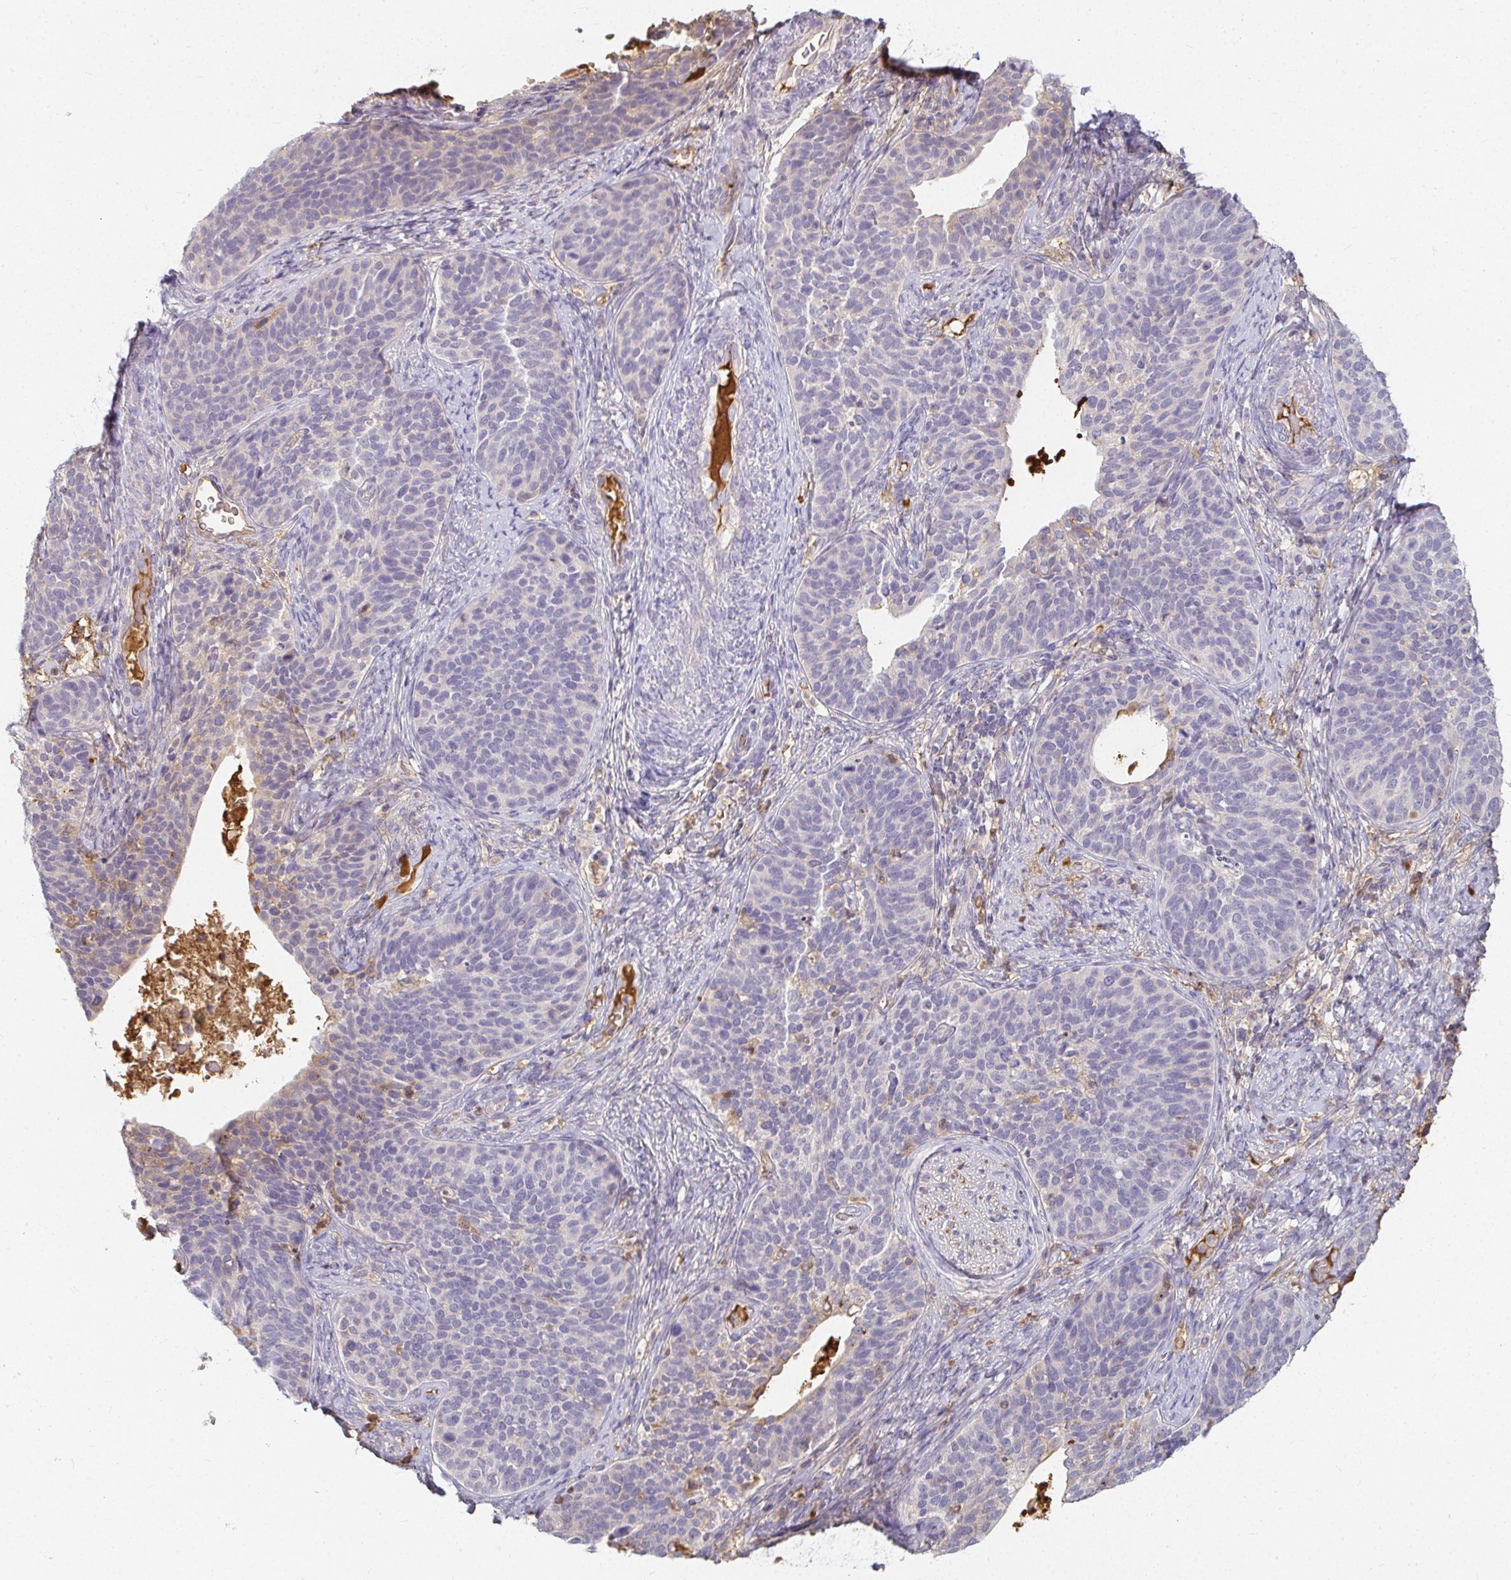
{"staining": {"intensity": "negative", "quantity": "none", "location": "none"}, "tissue": "cervical cancer", "cell_type": "Tumor cells", "image_type": "cancer", "snomed": [{"axis": "morphology", "description": "Squamous cell carcinoma, NOS"}, {"axis": "topography", "description": "Cervix"}], "caption": "An image of cervical squamous cell carcinoma stained for a protein exhibits no brown staining in tumor cells.", "gene": "LOXL4", "patient": {"sex": "female", "age": 69}}